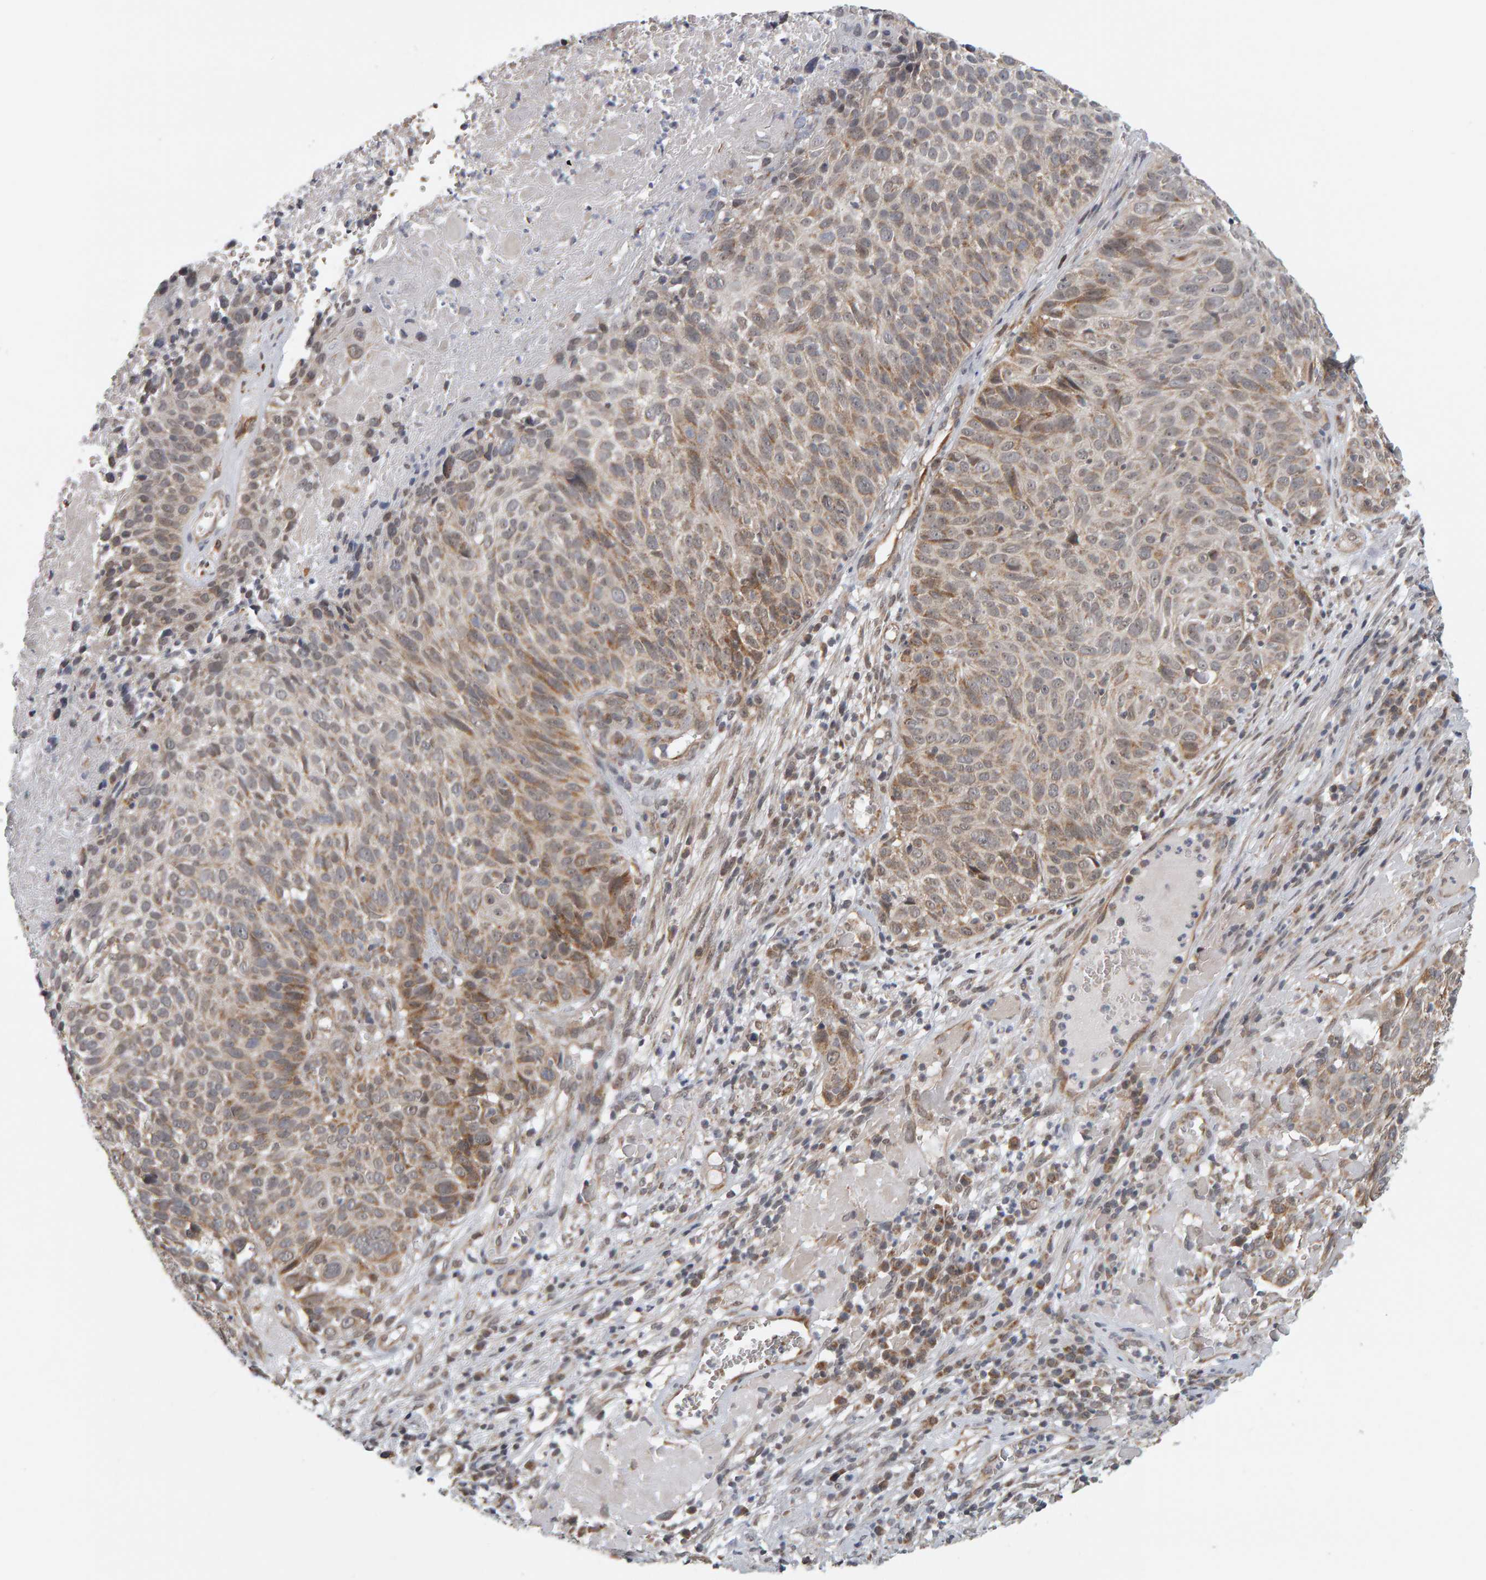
{"staining": {"intensity": "moderate", "quantity": "25%-75%", "location": "cytoplasmic/membranous"}, "tissue": "cervical cancer", "cell_type": "Tumor cells", "image_type": "cancer", "snomed": [{"axis": "morphology", "description": "Squamous cell carcinoma, NOS"}, {"axis": "topography", "description": "Cervix"}], "caption": "A medium amount of moderate cytoplasmic/membranous expression is identified in approximately 25%-75% of tumor cells in cervical cancer tissue. (brown staining indicates protein expression, while blue staining denotes nuclei).", "gene": "DAP3", "patient": {"sex": "female", "age": 74}}